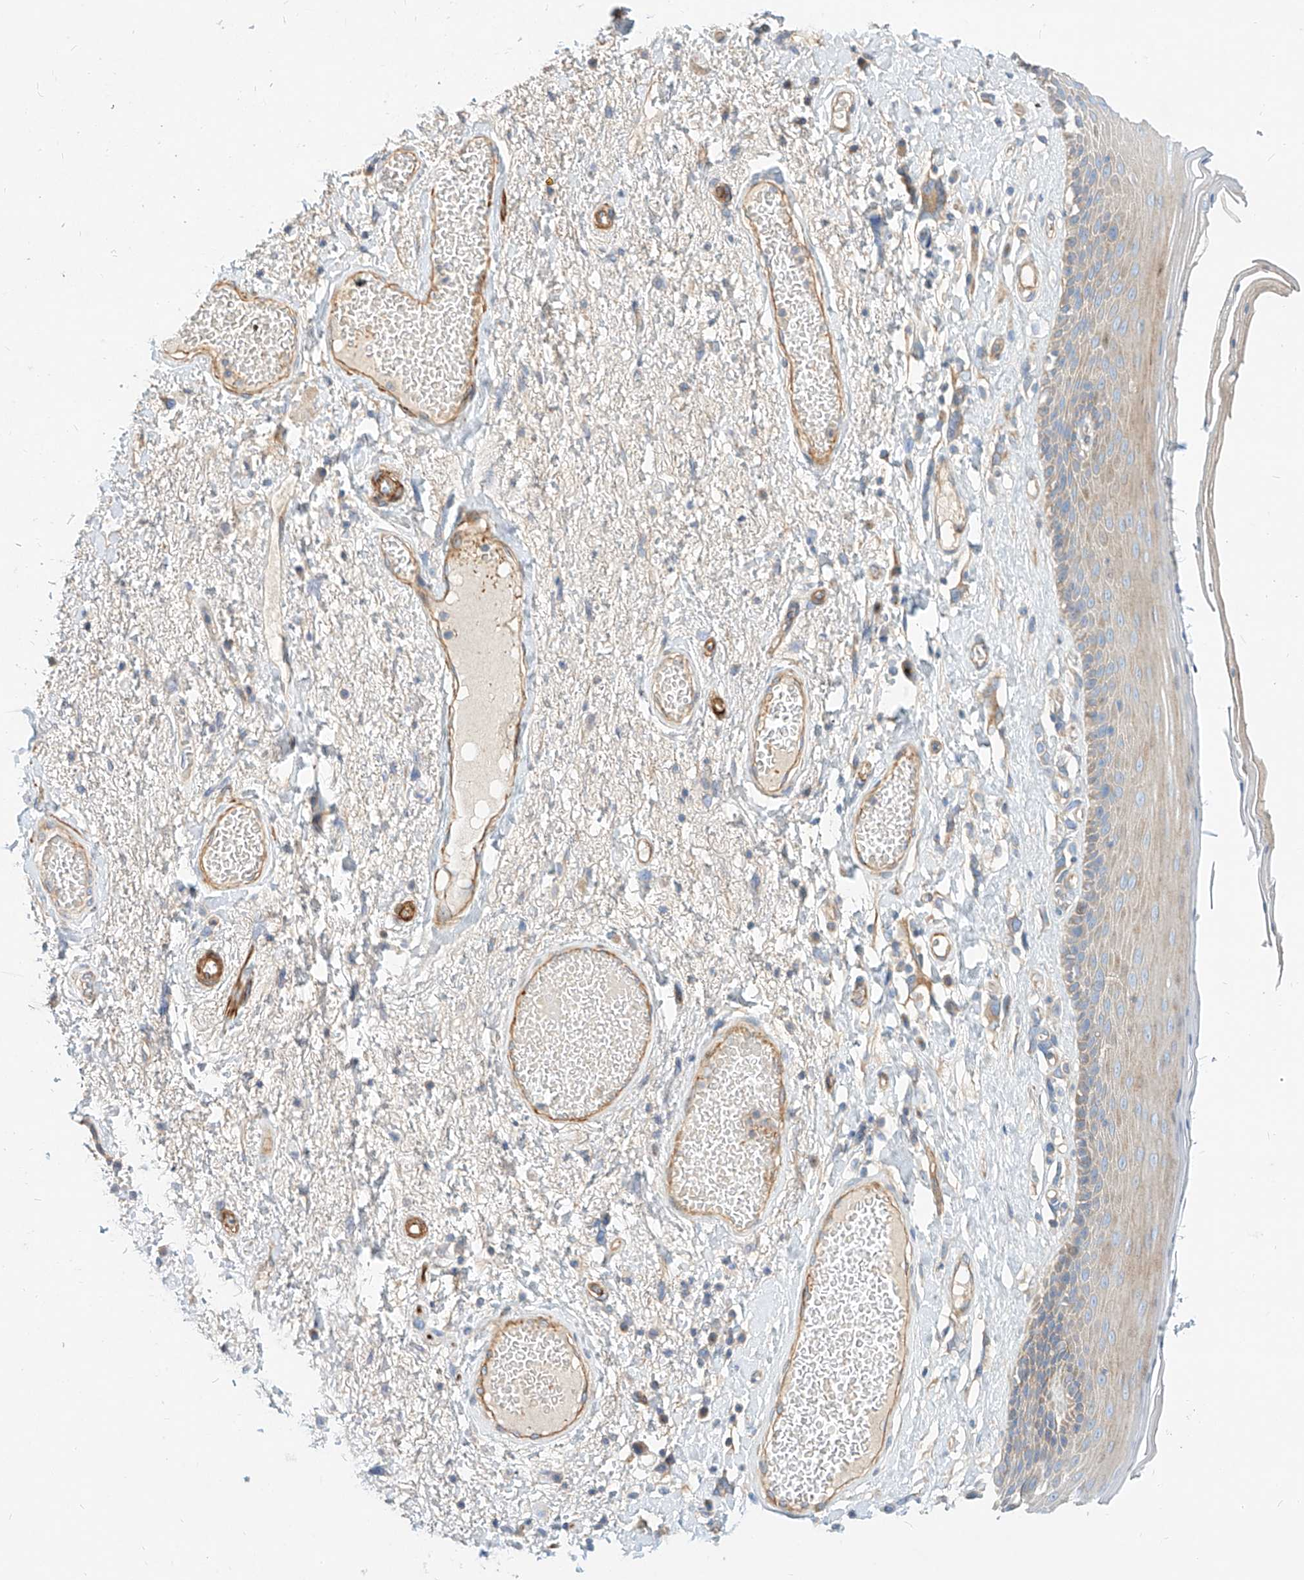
{"staining": {"intensity": "weak", "quantity": "25%-75%", "location": "cytoplasmic/membranous"}, "tissue": "skin", "cell_type": "Epidermal cells", "image_type": "normal", "snomed": [{"axis": "morphology", "description": "Normal tissue, NOS"}, {"axis": "topography", "description": "Anal"}], "caption": "Weak cytoplasmic/membranous staining for a protein is appreciated in about 25%-75% of epidermal cells of unremarkable skin using immunohistochemistry (IHC).", "gene": "KCNH5", "patient": {"sex": "male", "age": 69}}